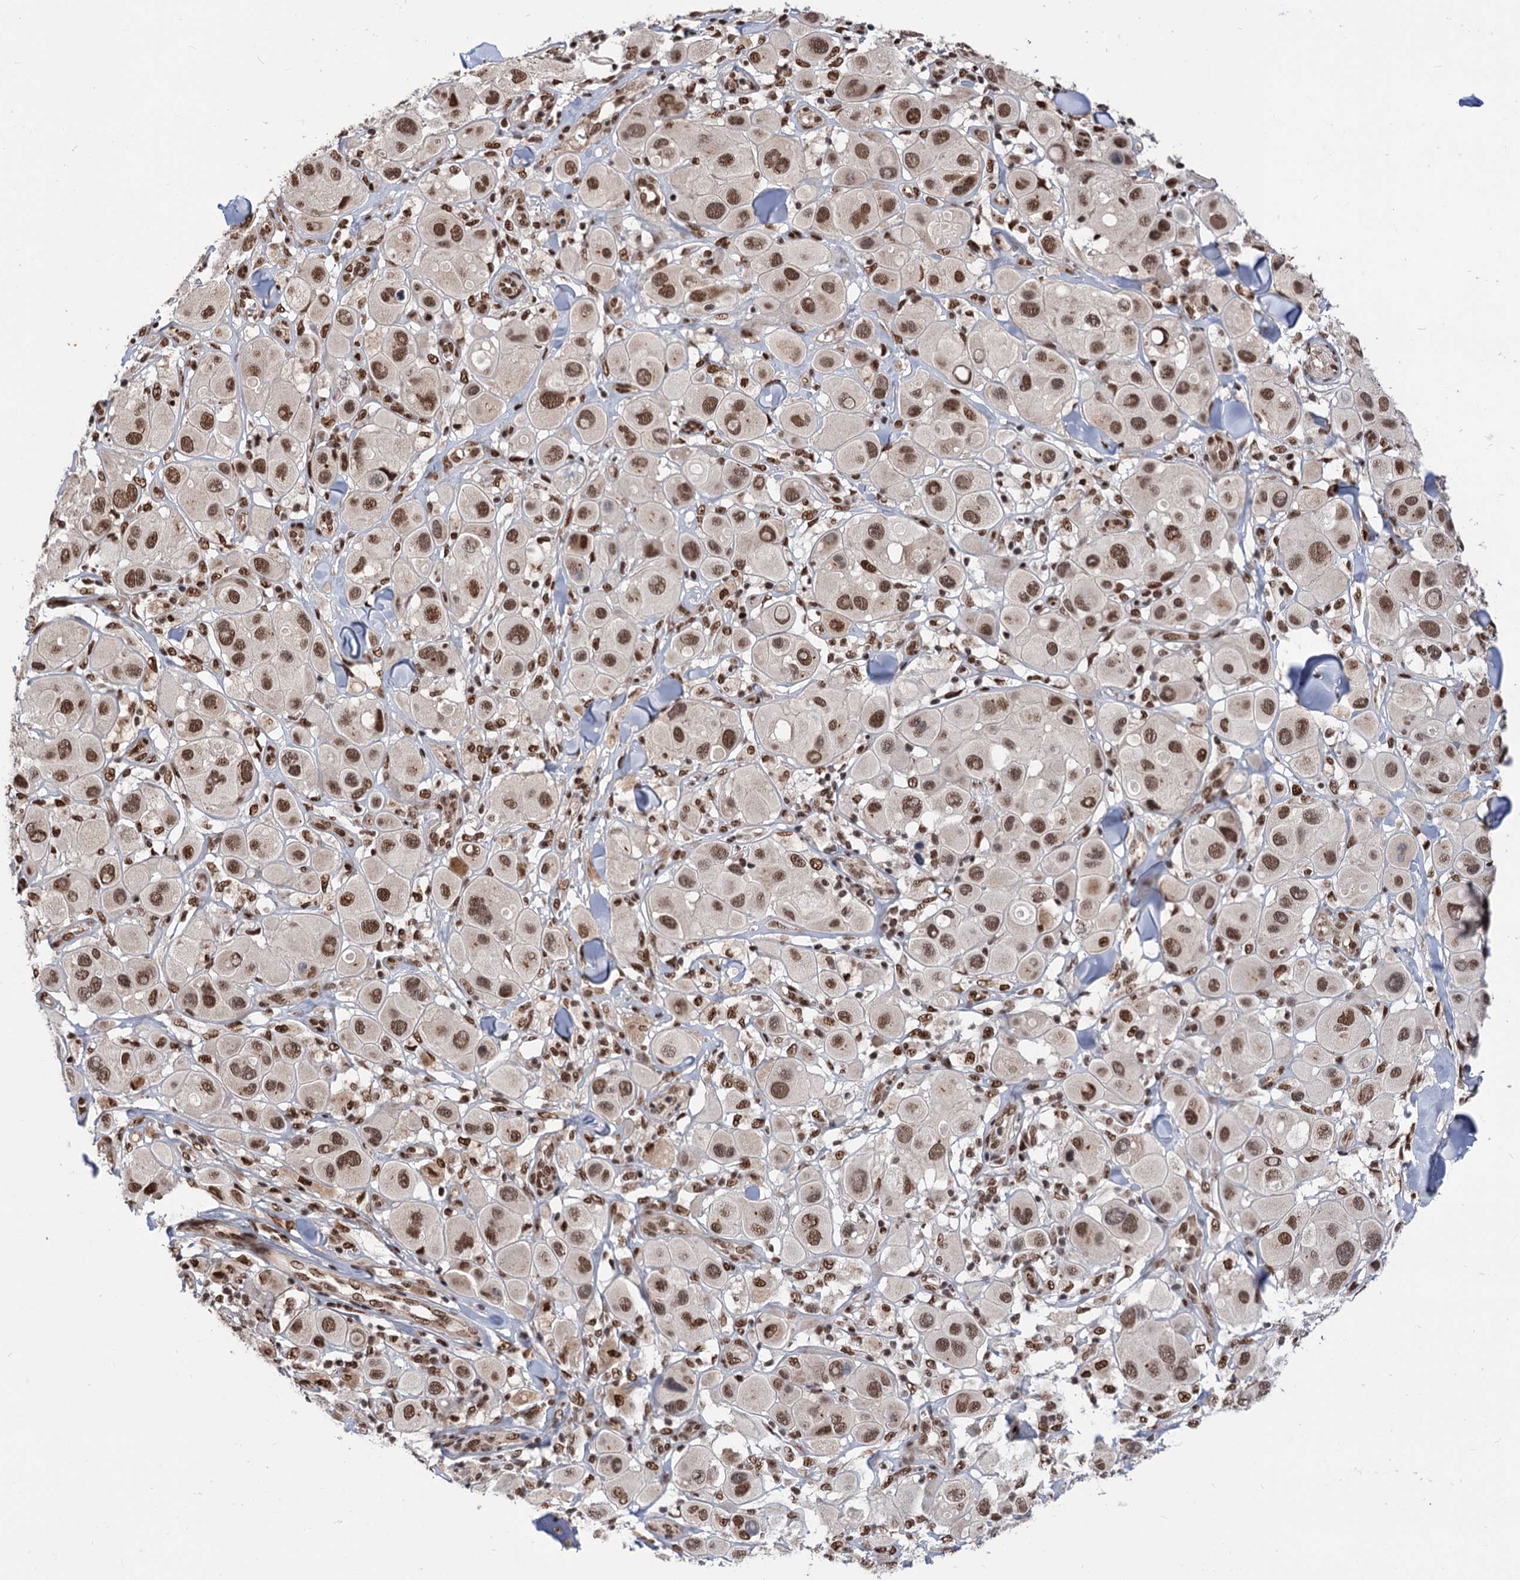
{"staining": {"intensity": "strong", "quantity": ">75%", "location": "nuclear"}, "tissue": "melanoma", "cell_type": "Tumor cells", "image_type": "cancer", "snomed": [{"axis": "morphology", "description": "Malignant melanoma, Metastatic site"}, {"axis": "topography", "description": "Skin"}], "caption": "The histopathology image shows staining of malignant melanoma (metastatic site), revealing strong nuclear protein staining (brown color) within tumor cells.", "gene": "MAML1", "patient": {"sex": "male", "age": 41}}